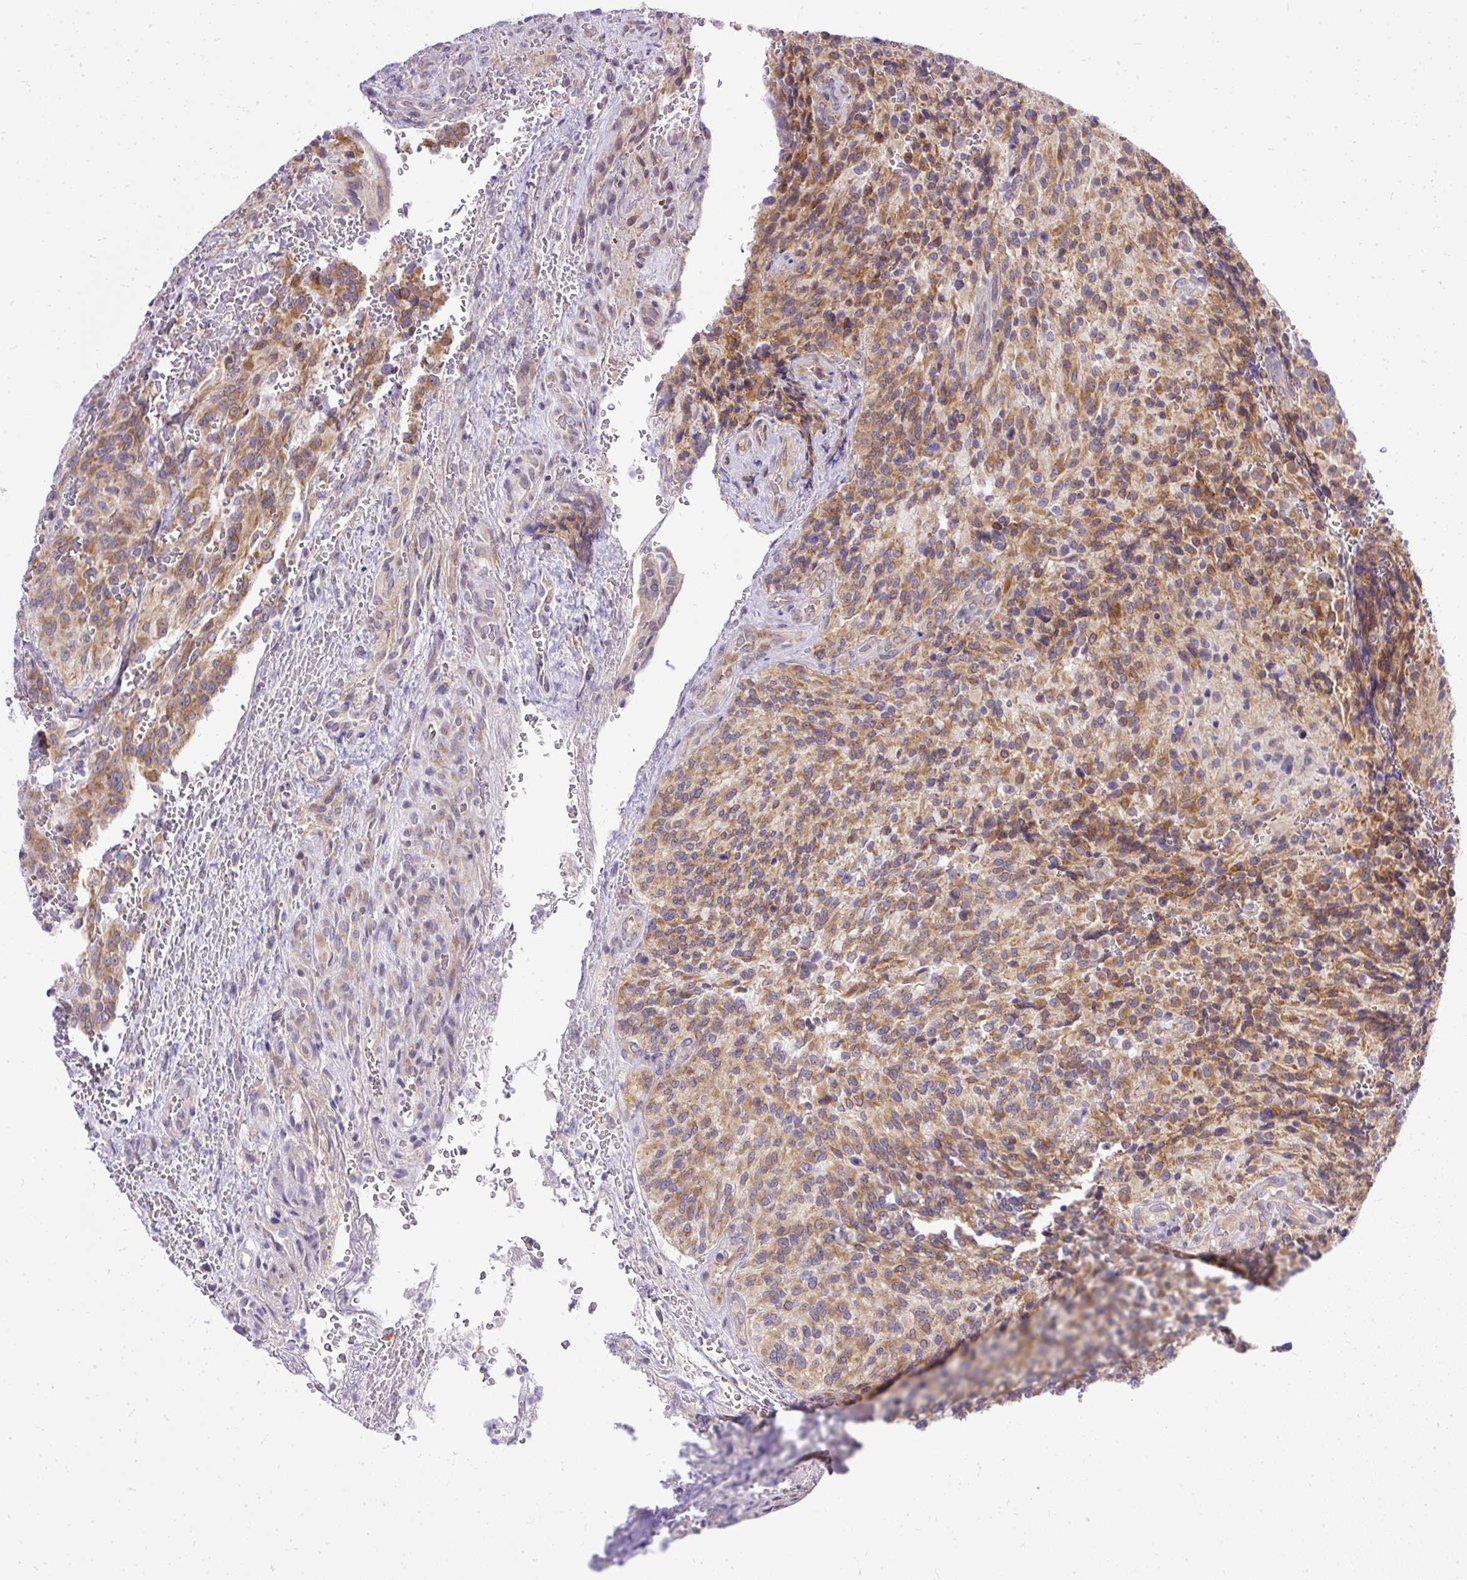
{"staining": {"intensity": "moderate", "quantity": ">75%", "location": "cytoplasmic/membranous"}, "tissue": "glioma", "cell_type": "Tumor cells", "image_type": "cancer", "snomed": [{"axis": "morphology", "description": "Normal tissue, NOS"}, {"axis": "morphology", "description": "Glioma, malignant, High grade"}, {"axis": "topography", "description": "Cerebral cortex"}], "caption": "Malignant glioma (high-grade) was stained to show a protein in brown. There is medium levels of moderate cytoplasmic/membranous staining in about >75% of tumor cells.", "gene": "AMFR", "patient": {"sex": "male", "age": 56}}